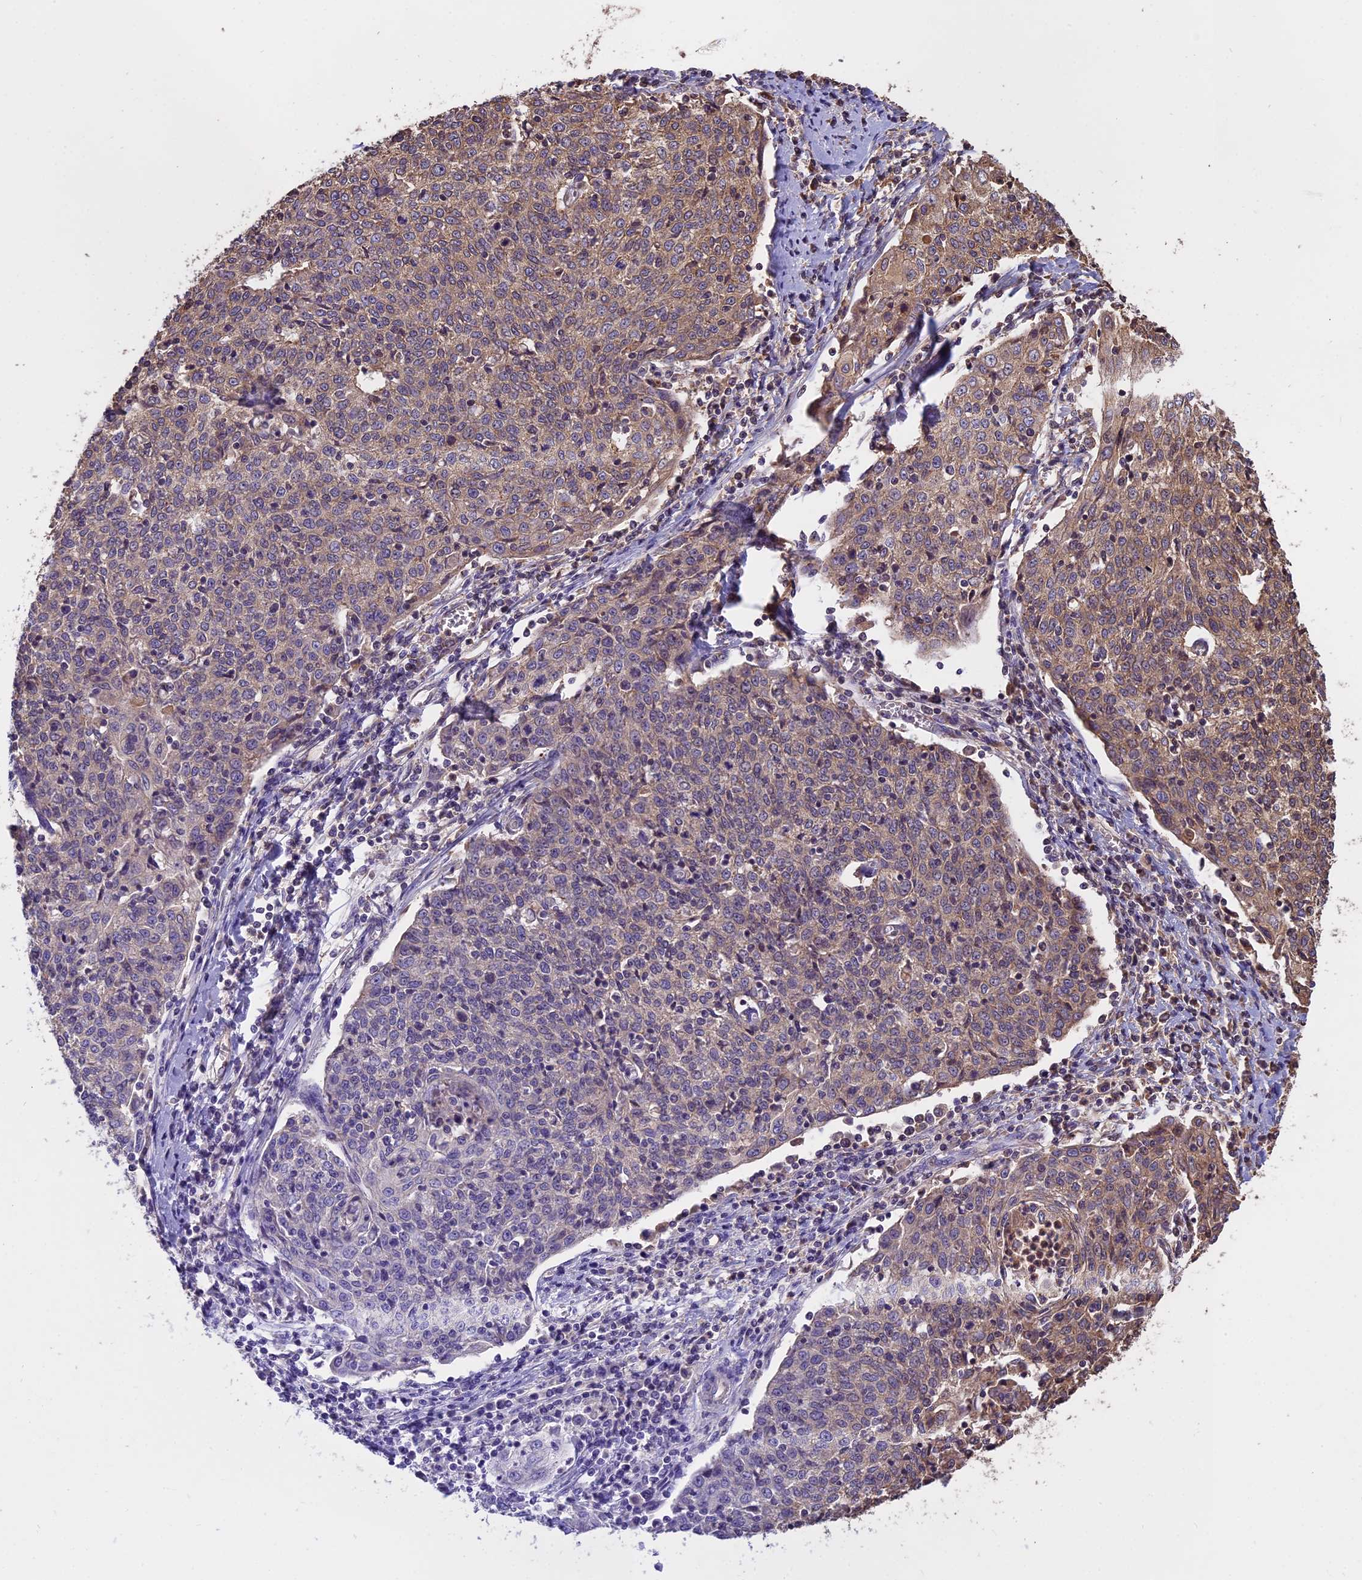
{"staining": {"intensity": "weak", "quantity": "25%-75%", "location": "cytoplasmic/membranous"}, "tissue": "cervical cancer", "cell_type": "Tumor cells", "image_type": "cancer", "snomed": [{"axis": "morphology", "description": "Squamous cell carcinoma, NOS"}, {"axis": "topography", "description": "Cervix"}], "caption": "Approximately 25%-75% of tumor cells in cervical cancer display weak cytoplasmic/membranous protein expression as visualized by brown immunohistochemical staining.", "gene": "CHMP2A", "patient": {"sex": "female", "age": 48}}